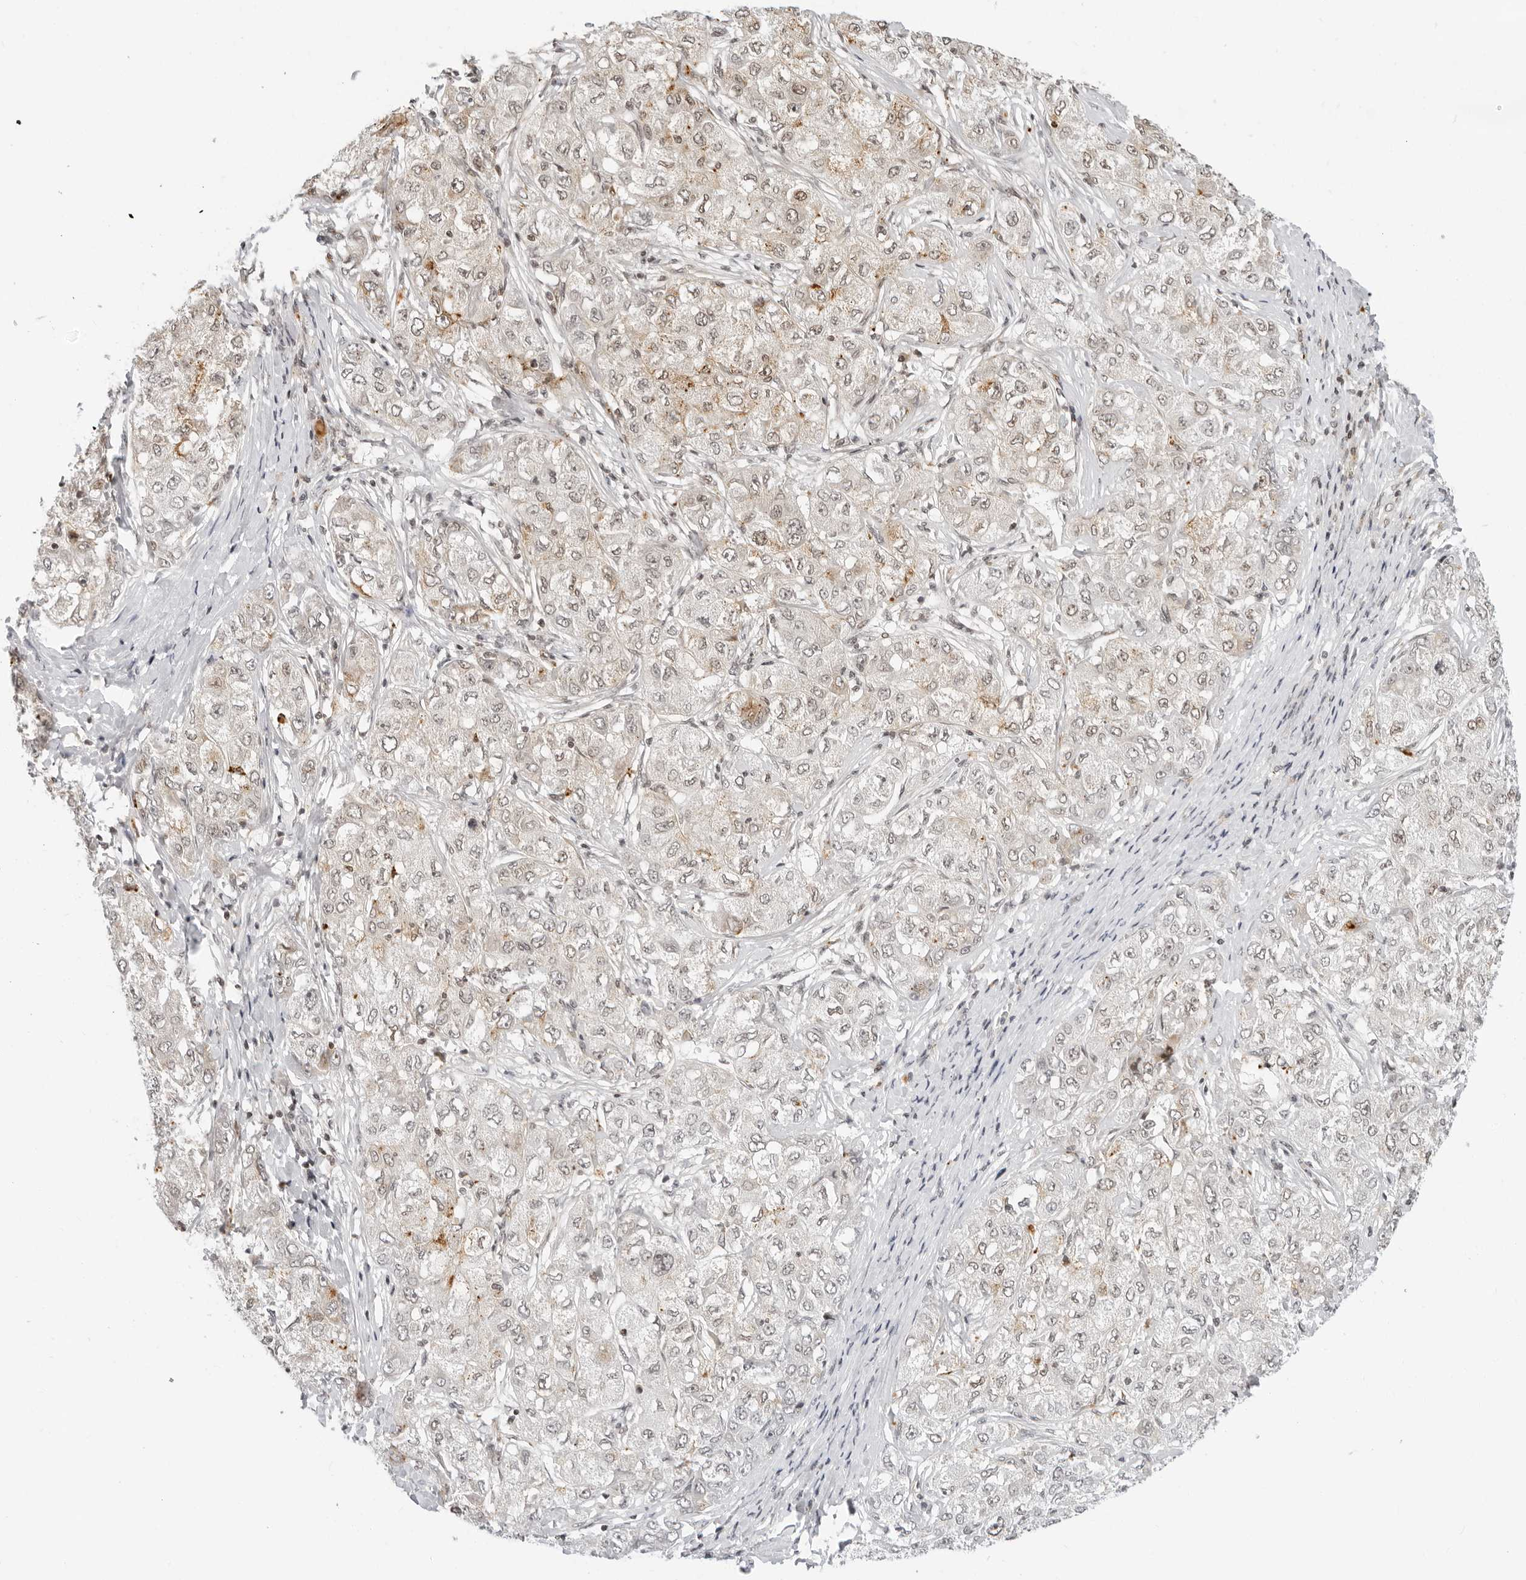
{"staining": {"intensity": "weak", "quantity": "25%-75%", "location": "cytoplasmic/membranous,nuclear"}, "tissue": "liver cancer", "cell_type": "Tumor cells", "image_type": "cancer", "snomed": [{"axis": "morphology", "description": "Carcinoma, Hepatocellular, NOS"}, {"axis": "topography", "description": "Liver"}], "caption": "This micrograph demonstrates immunohistochemistry staining of liver cancer, with low weak cytoplasmic/membranous and nuclear expression in about 25%-75% of tumor cells.", "gene": "MSH6", "patient": {"sex": "male", "age": 80}}